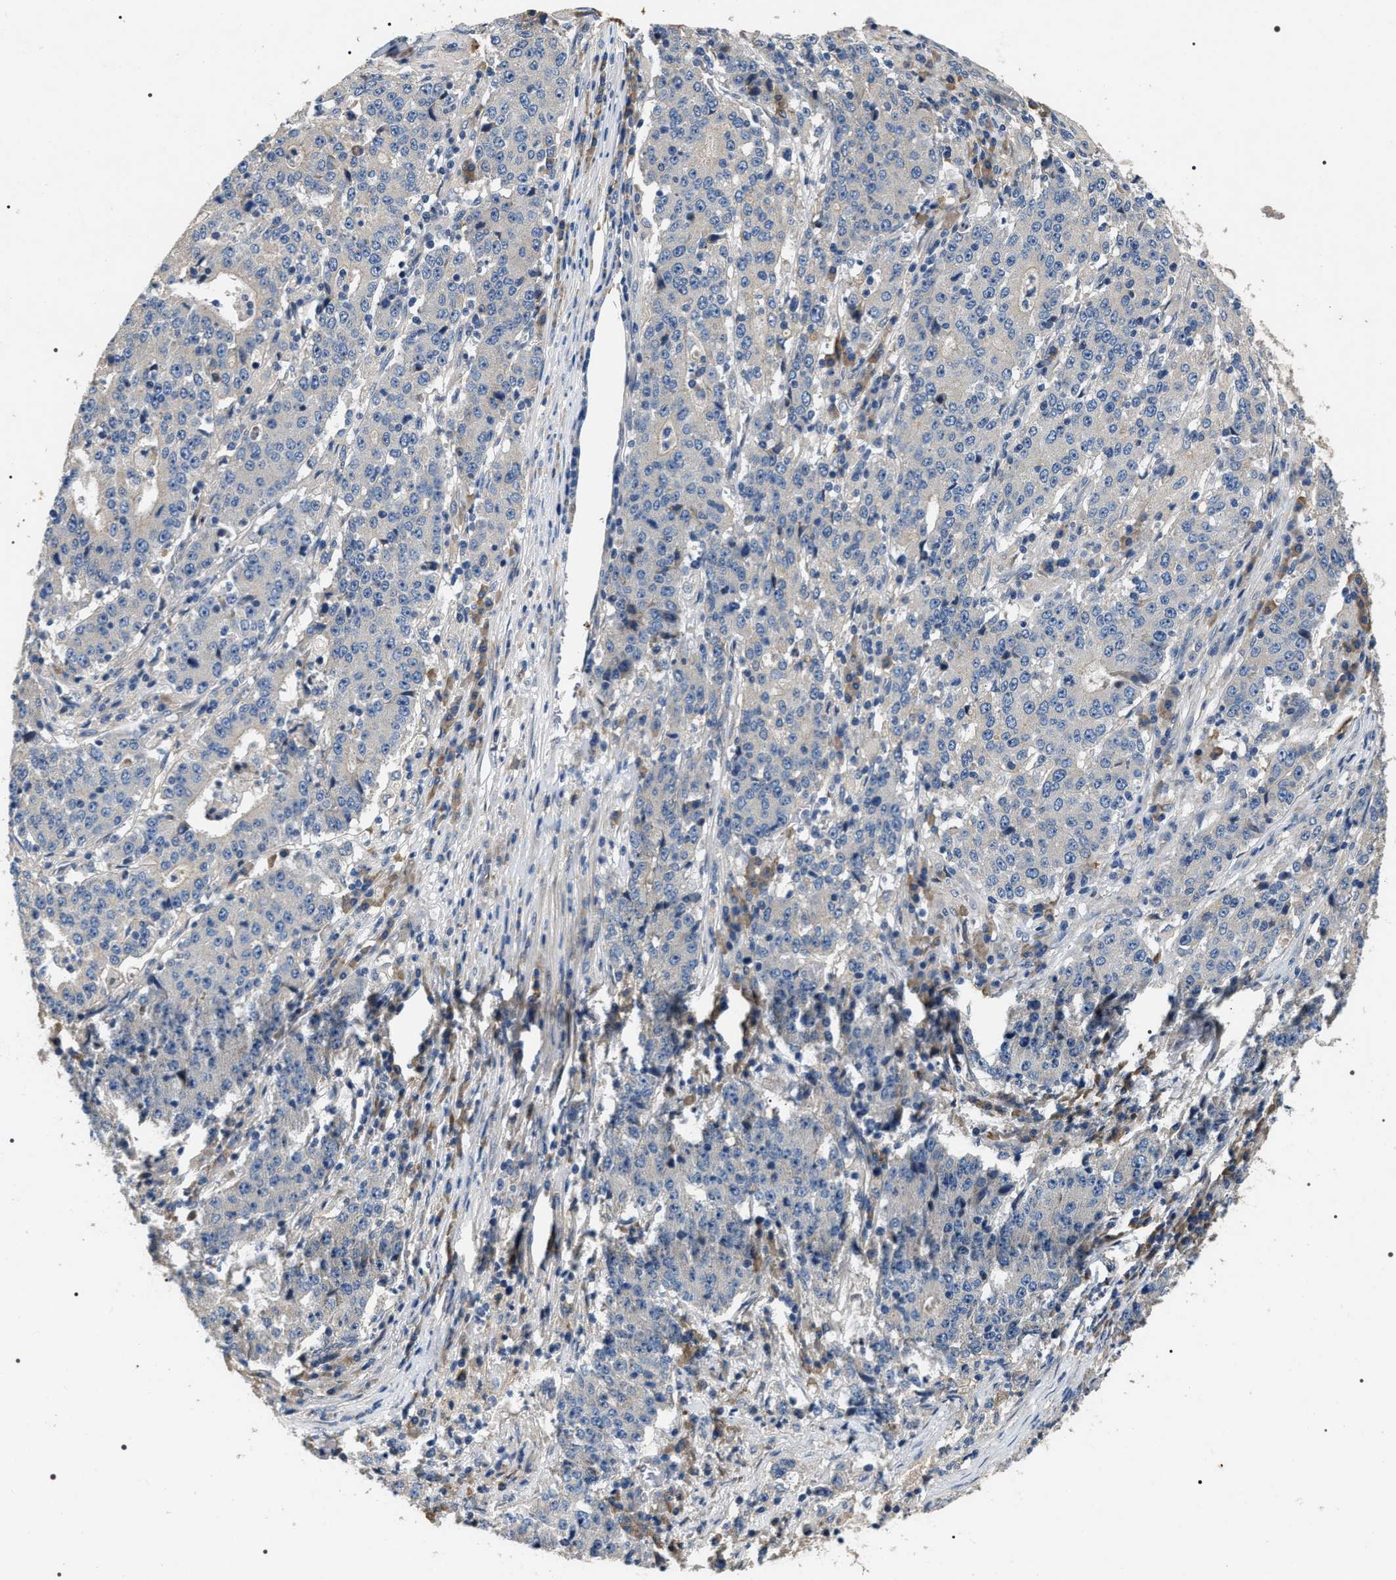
{"staining": {"intensity": "negative", "quantity": "none", "location": "none"}, "tissue": "stomach cancer", "cell_type": "Tumor cells", "image_type": "cancer", "snomed": [{"axis": "morphology", "description": "Adenocarcinoma, NOS"}, {"axis": "topography", "description": "Stomach"}], "caption": "This image is of stomach cancer (adenocarcinoma) stained with IHC to label a protein in brown with the nuclei are counter-stained blue. There is no expression in tumor cells.", "gene": "IFT81", "patient": {"sex": "male", "age": 59}}